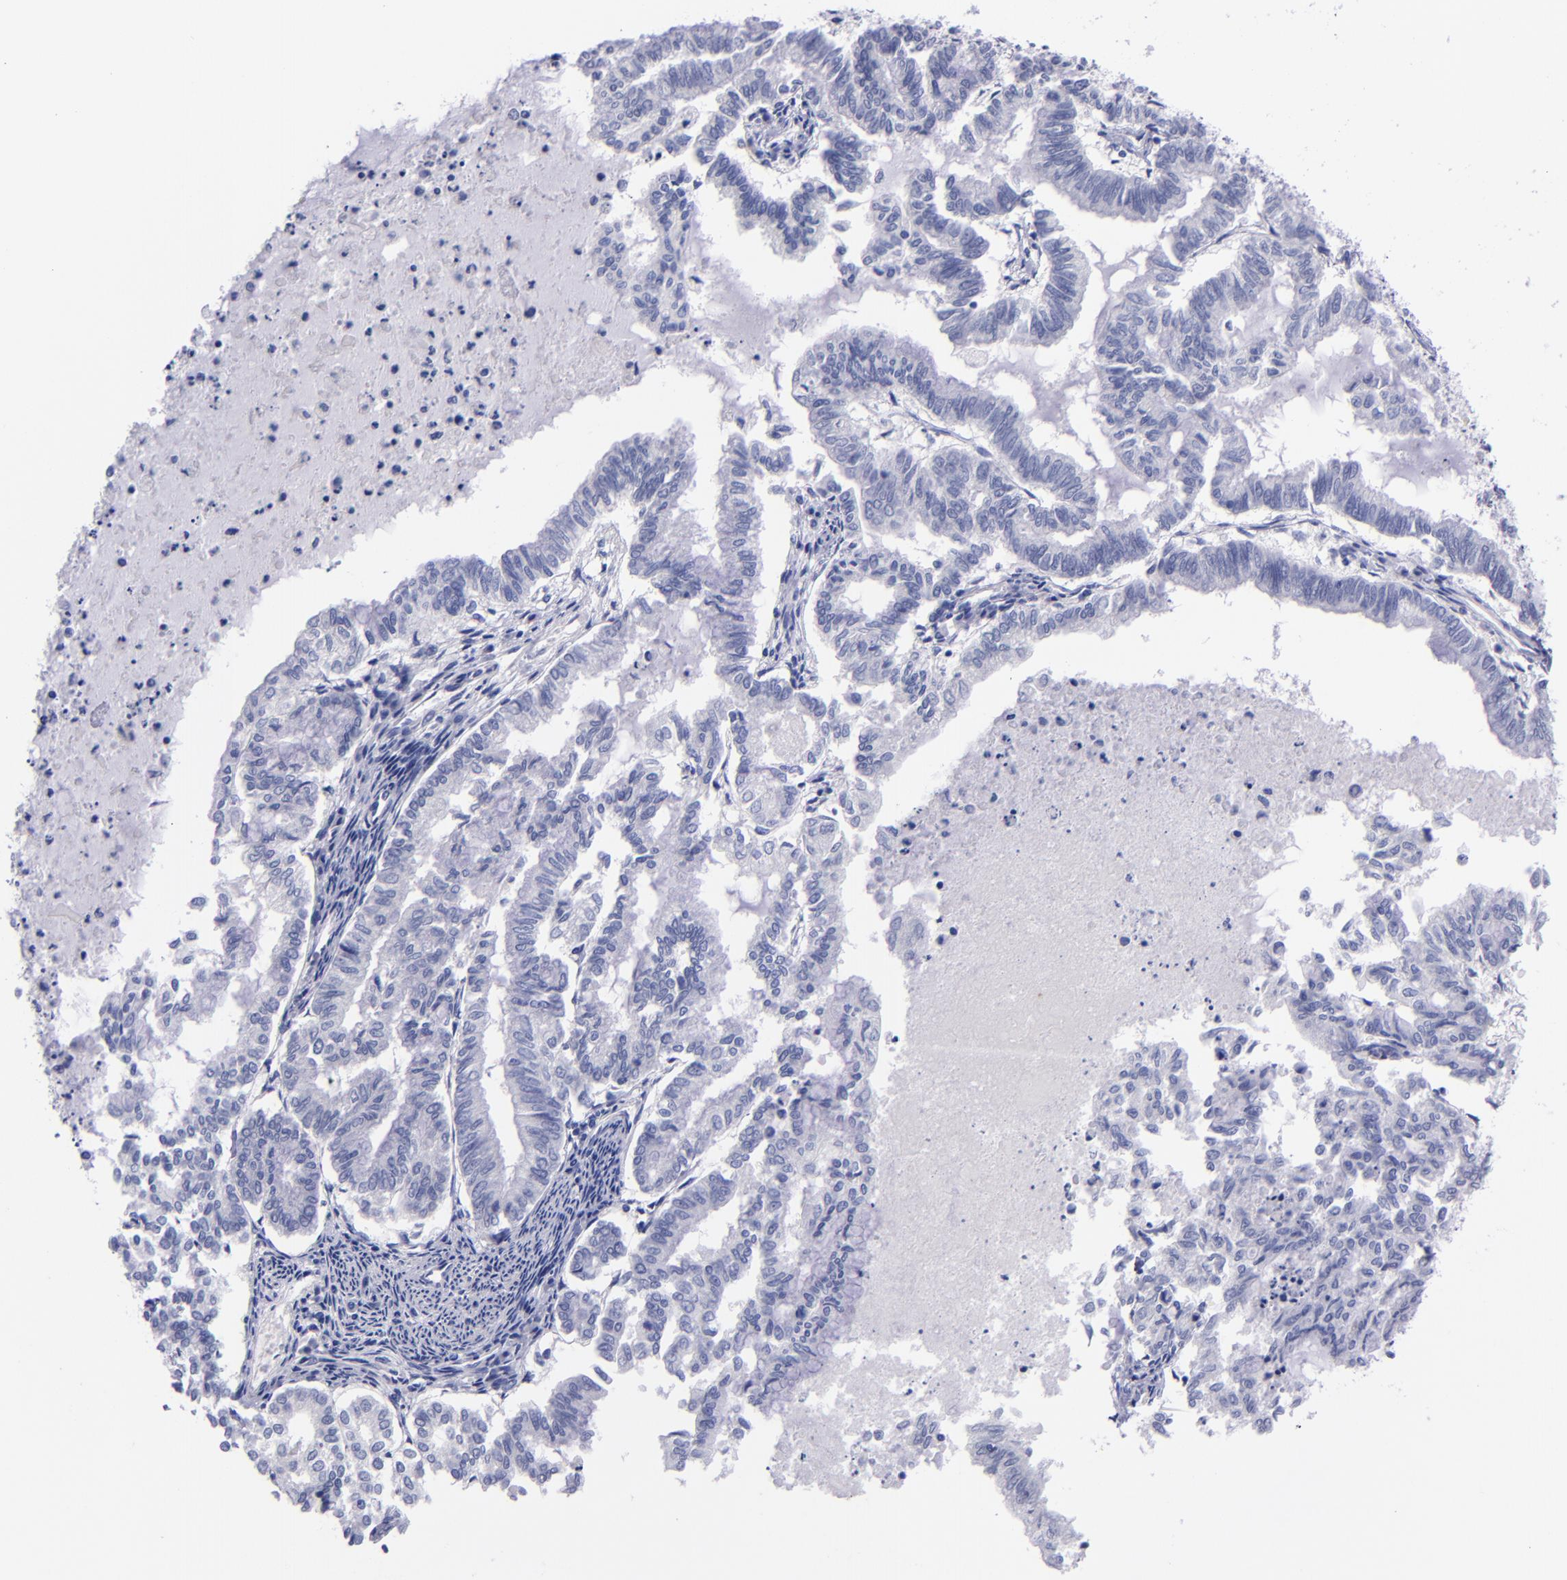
{"staining": {"intensity": "negative", "quantity": "none", "location": "none"}, "tissue": "endometrial cancer", "cell_type": "Tumor cells", "image_type": "cancer", "snomed": [{"axis": "morphology", "description": "Adenocarcinoma, NOS"}, {"axis": "topography", "description": "Endometrium"}], "caption": "High magnification brightfield microscopy of endometrial cancer stained with DAB (3,3'-diaminobenzidine) (brown) and counterstained with hematoxylin (blue): tumor cells show no significant positivity.", "gene": "SV2A", "patient": {"sex": "female", "age": 79}}